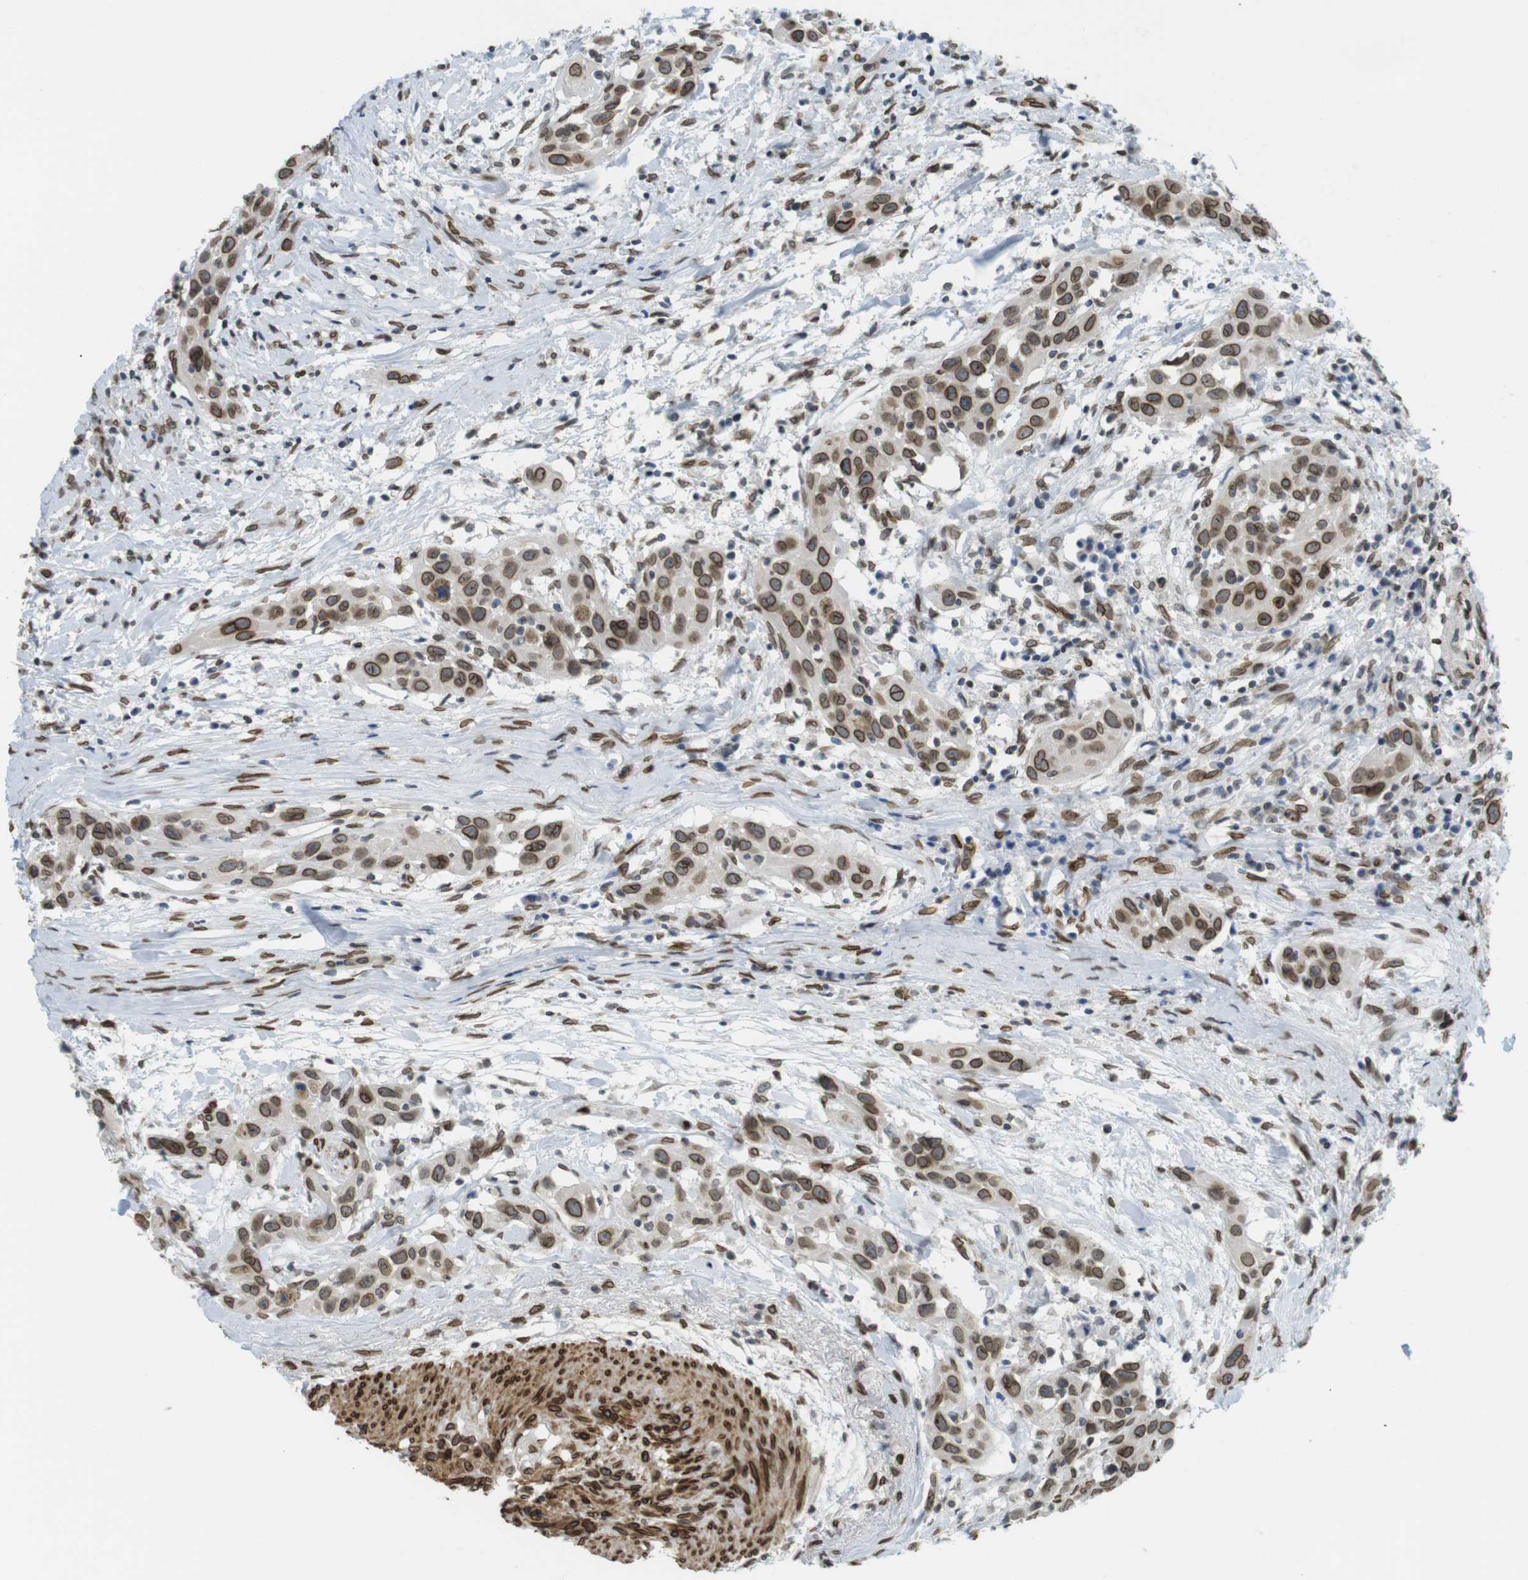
{"staining": {"intensity": "strong", "quantity": ">75%", "location": "cytoplasmic/membranous,nuclear"}, "tissue": "head and neck cancer", "cell_type": "Tumor cells", "image_type": "cancer", "snomed": [{"axis": "morphology", "description": "Squamous cell carcinoma, NOS"}, {"axis": "topography", "description": "Oral tissue"}, {"axis": "topography", "description": "Head-Neck"}], "caption": "Immunohistochemistry (DAB (3,3'-diaminobenzidine)) staining of head and neck cancer (squamous cell carcinoma) exhibits strong cytoplasmic/membranous and nuclear protein positivity in about >75% of tumor cells.", "gene": "ARL6IP6", "patient": {"sex": "female", "age": 50}}